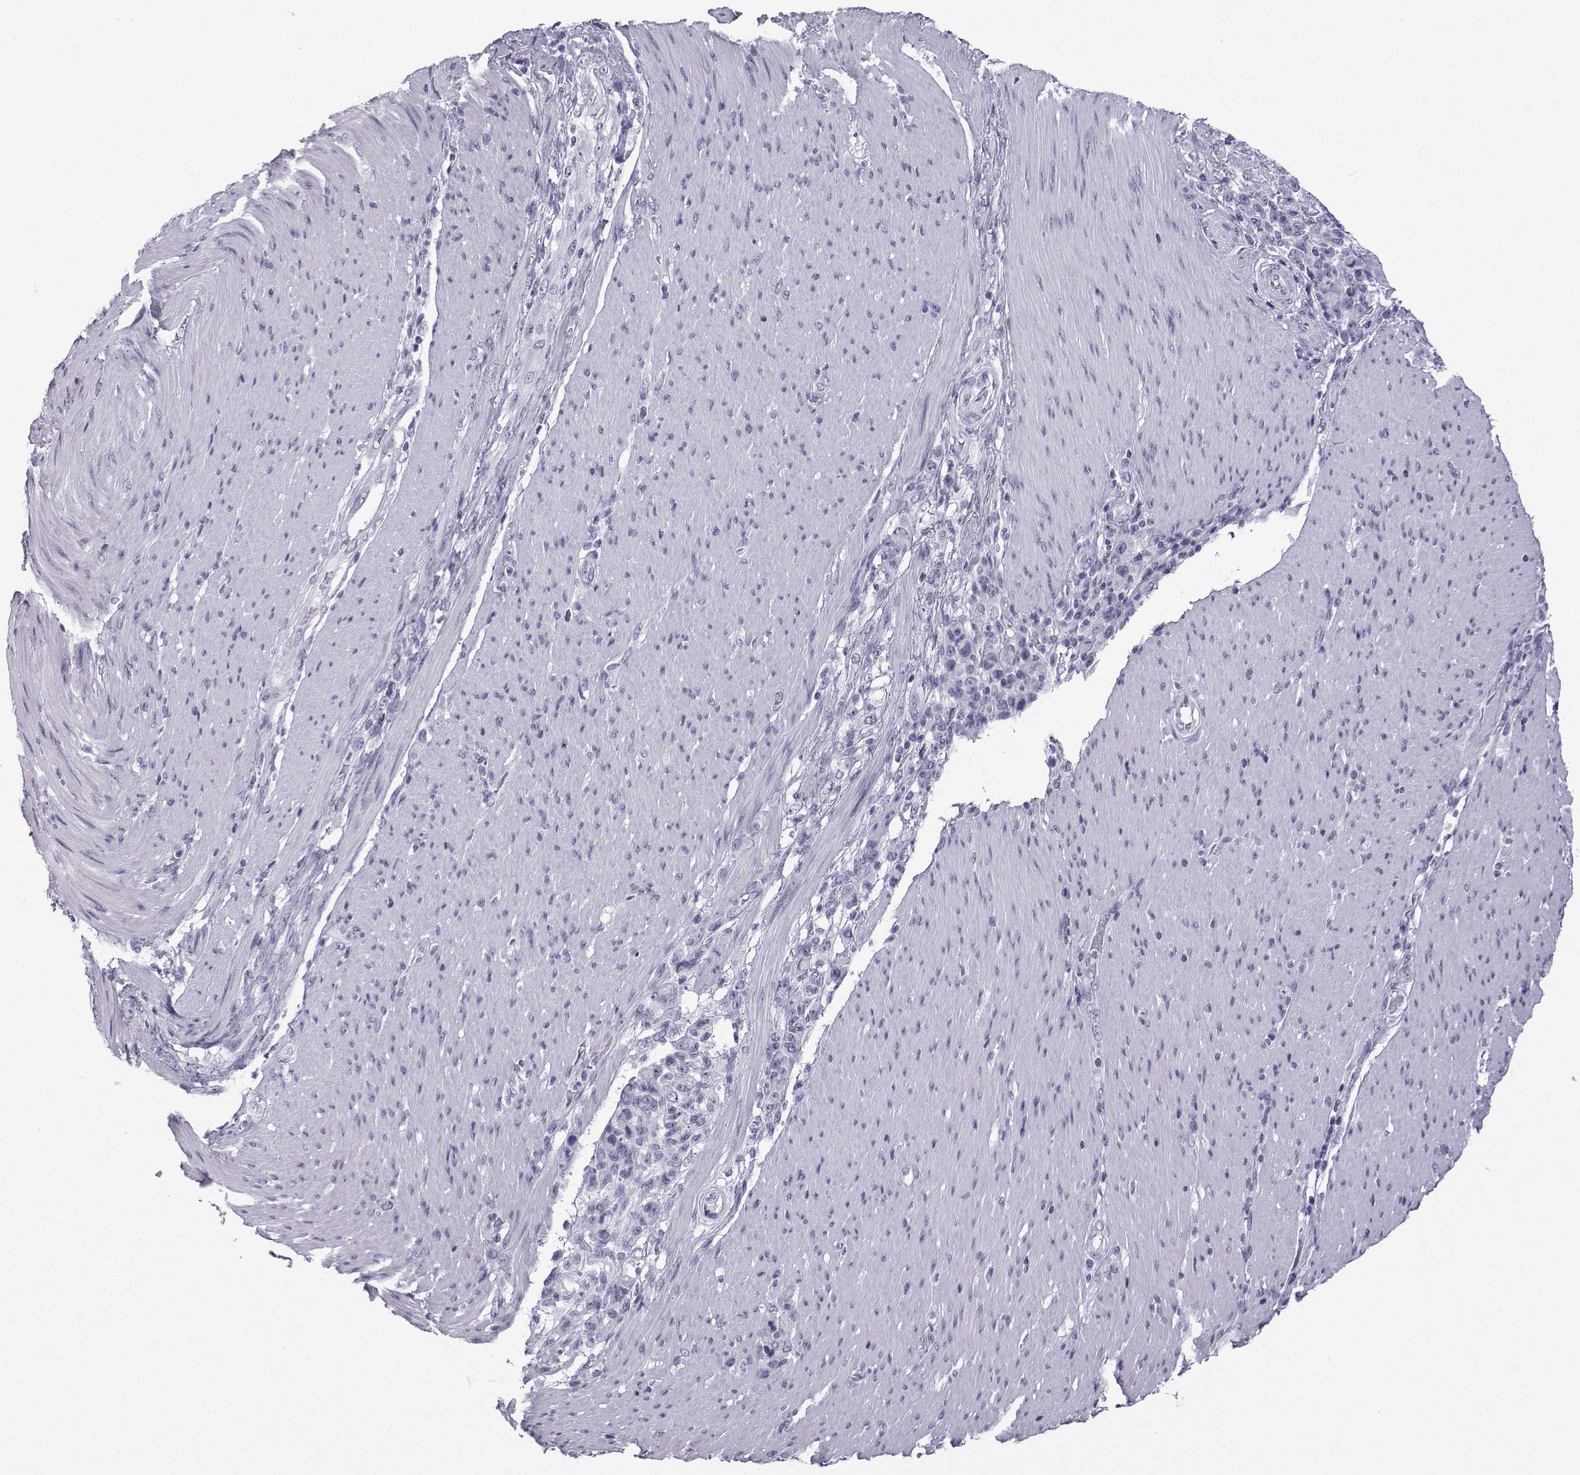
{"staining": {"intensity": "negative", "quantity": "none", "location": "none"}, "tissue": "stomach cancer", "cell_type": "Tumor cells", "image_type": "cancer", "snomed": [{"axis": "morphology", "description": "Adenocarcinoma, NOS"}, {"axis": "topography", "description": "Stomach"}], "caption": "This is an immunohistochemistry (IHC) histopathology image of stomach cancer (adenocarcinoma). There is no expression in tumor cells.", "gene": "MRGBP", "patient": {"sex": "female", "age": 79}}